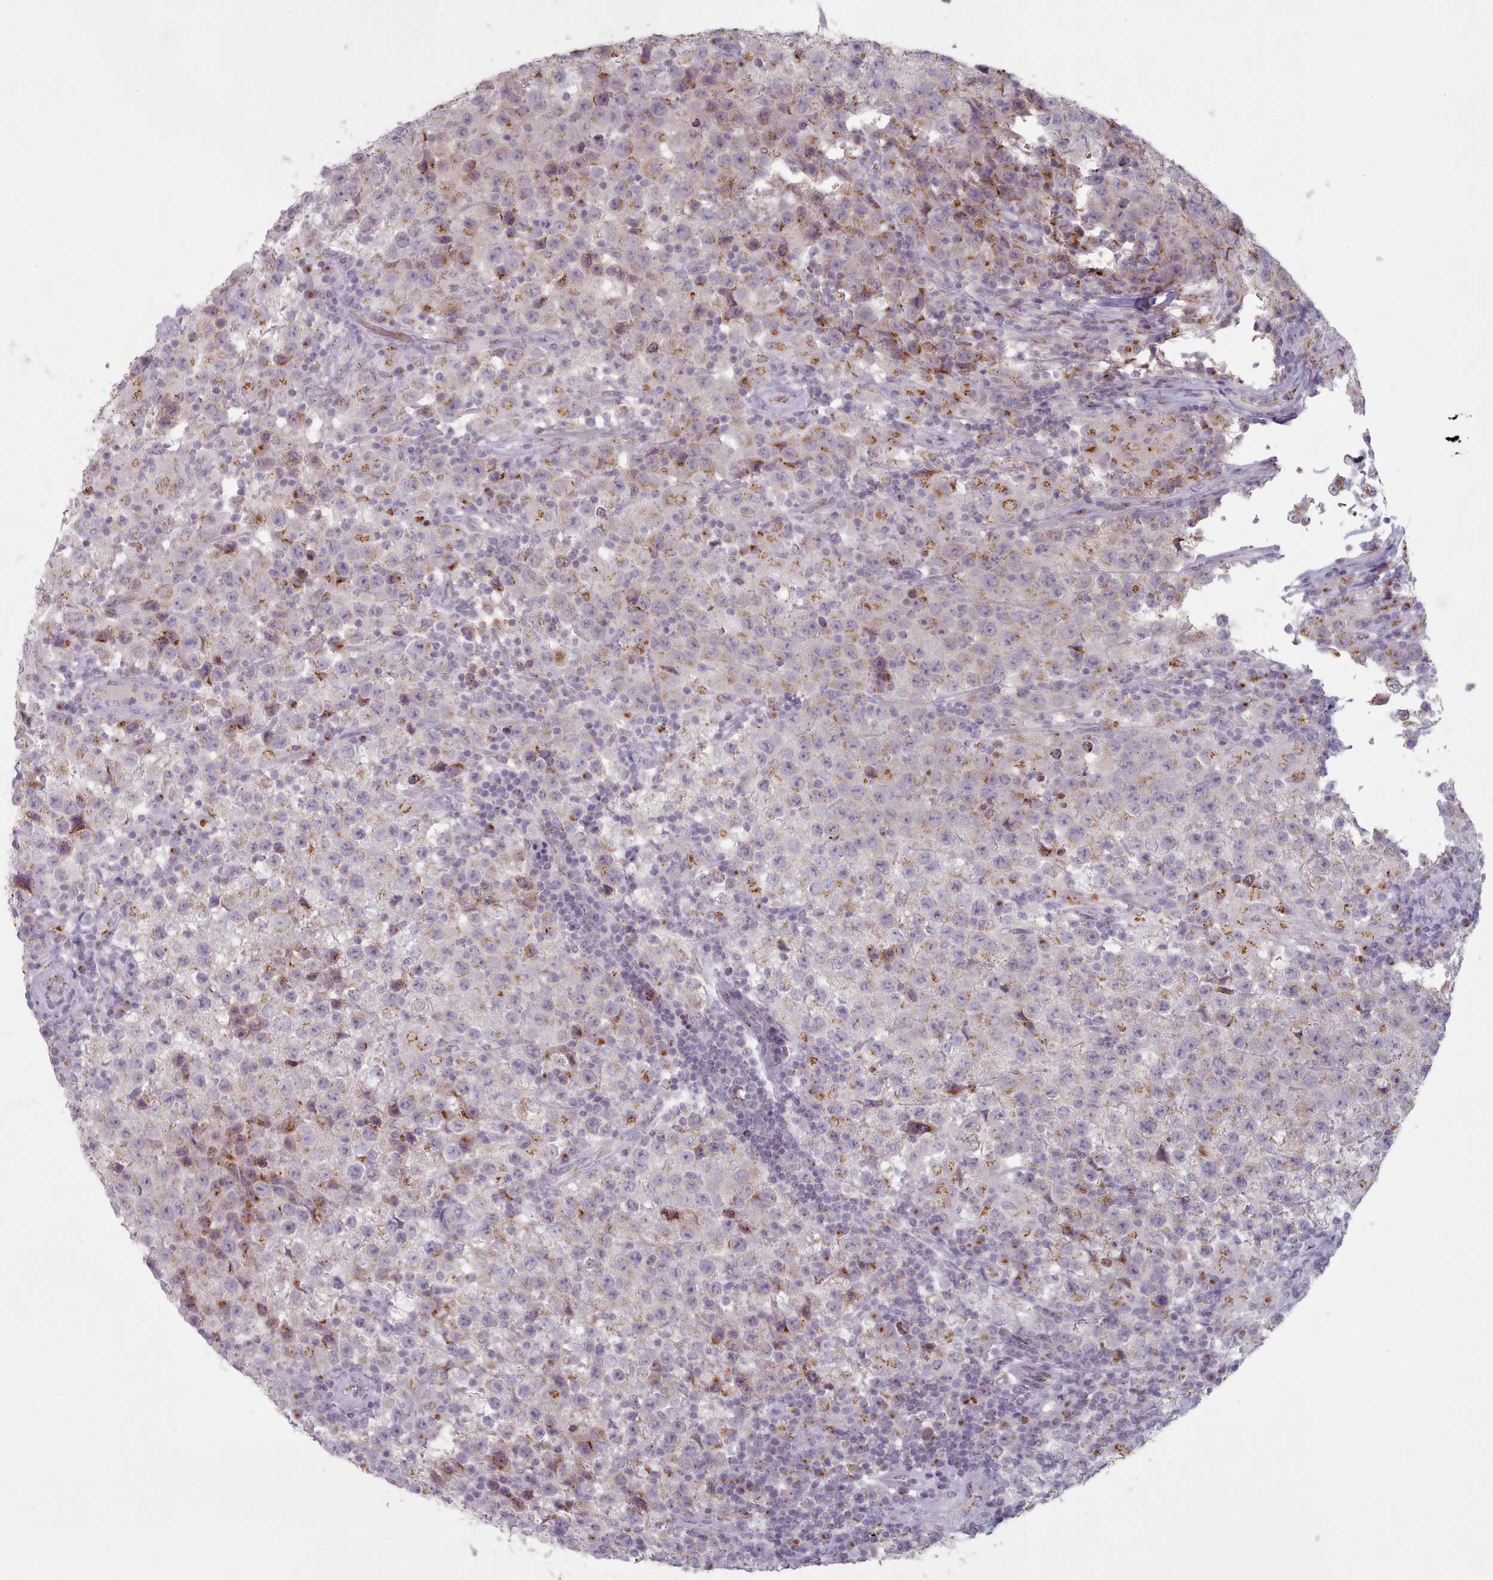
{"staining": {"intensity": "moderate", "quantity": "25%-75%", "location": "cytoplasmic/membranous"}, "tissue": "testis cancer", "cell_type": "Tumor cells", "image_type": "cancer", "snomed": [{"axis": "morphology", "description": "Seminoma, NOS"}, {"axis": "morphology", "description": "Carcinoma, Embryonal, NOS"}, {"axis": "topography", "description": "Testis"}], "caption": "Protein expression analysis of human testis embryonal carcinoma reveals moderate cytoplasmic/membranous expression in approximately 25%-75% of tumor cells. Immunohistochemistry (ihc) stains the protein in brown and the nuclei are stained blue.", "gene": "MAN1B1", "patient": {"sex": "male", "age": 41}}